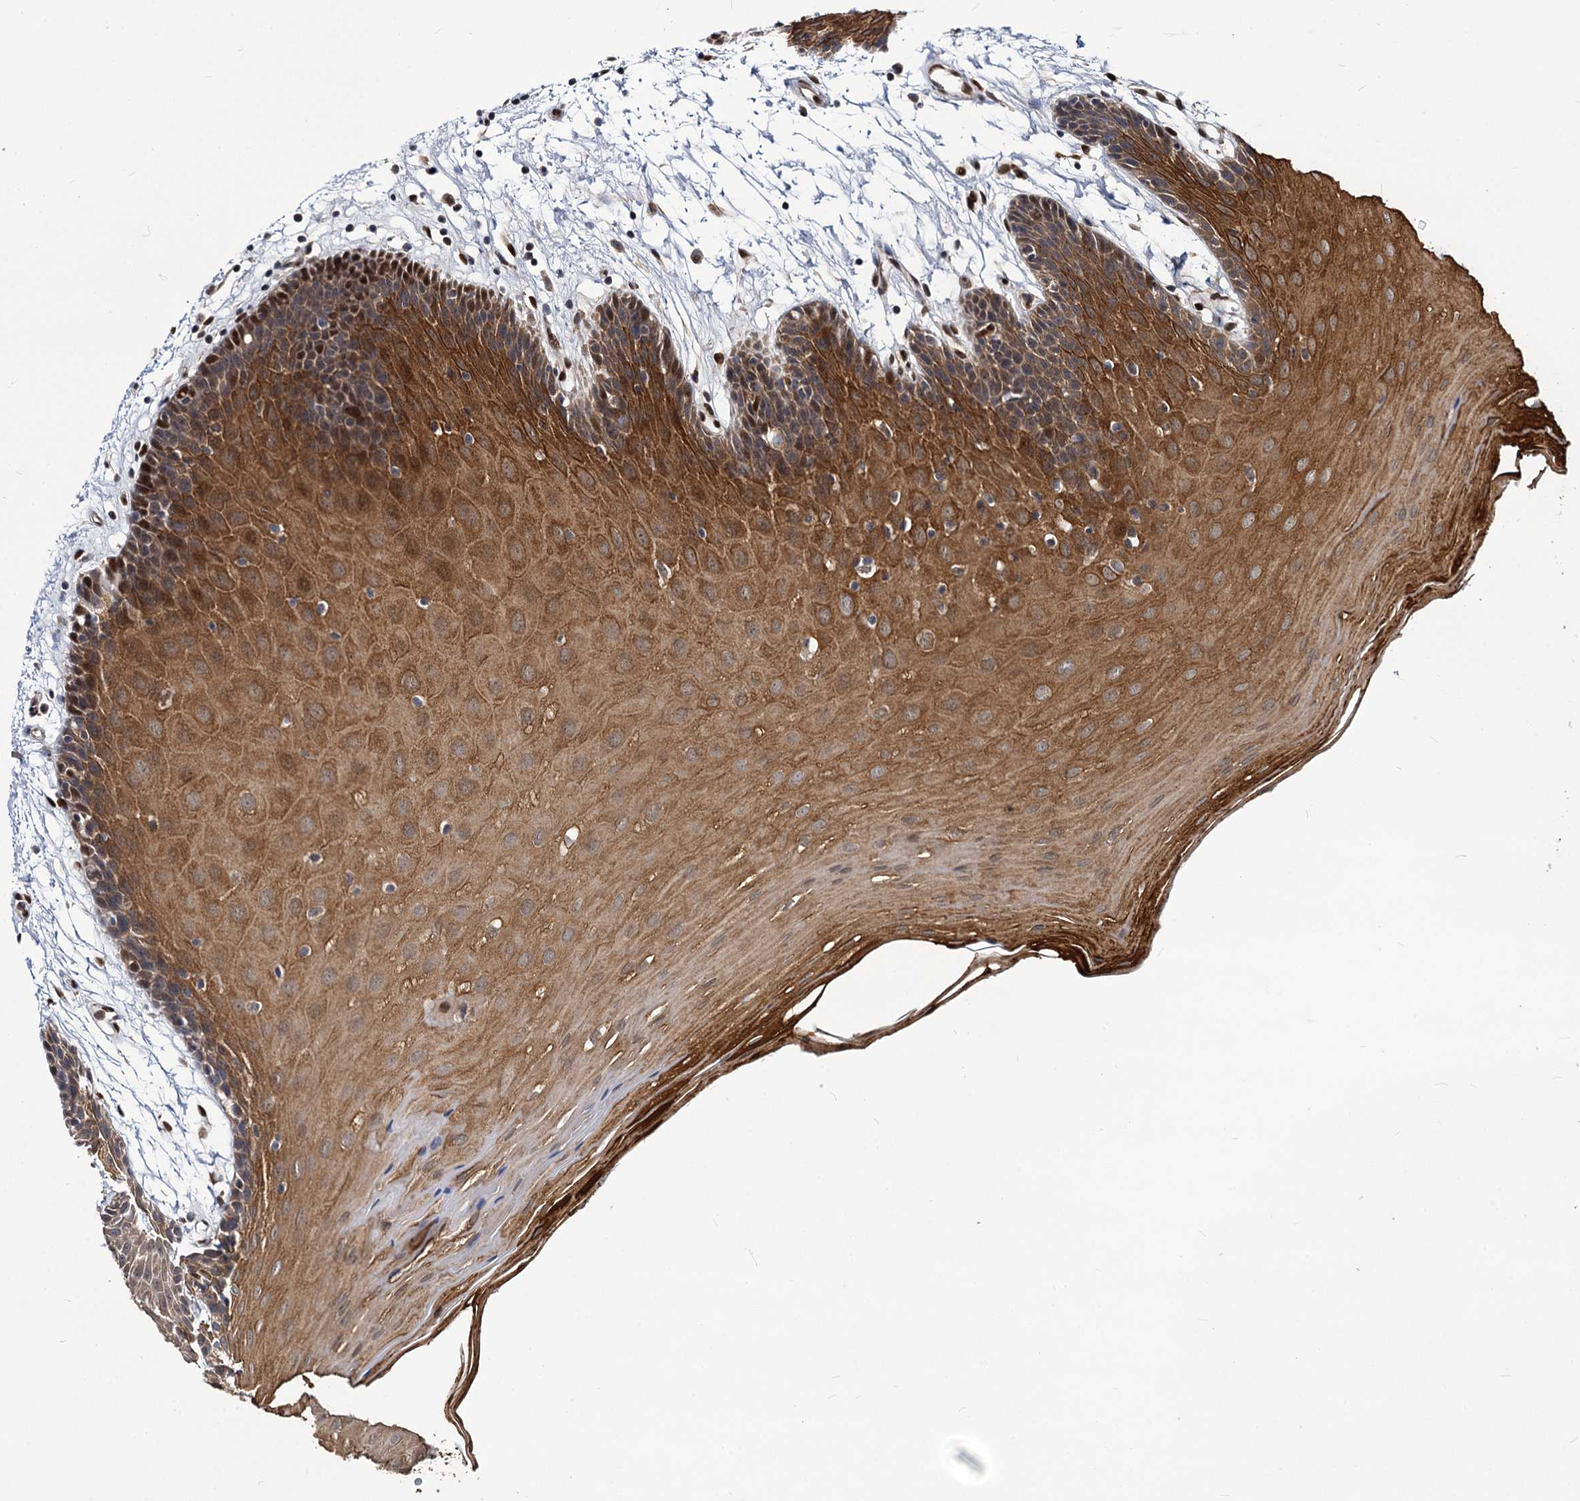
{"staining": {"intensity": "strong", "quantity": ">75%", "location": "cytoplasmic/membranous,nuclear"}, "tissue": "oral mucosa", "cell_type": "Squamous epithelial cells", "image_type": "normal", "snomed": [{"axis": "morphology", "description": "Normal tissue, NOS"}, {"axis": "topography", "description": "Skeletal muscle"}, {"axis": "topography", "description": "Oral tissue"}, {"axis": "topography", "description": "Salivary gland"}, {"axis": "topography", "description": "Peripheral nerve tissue"}], "caption": "Immunohistochemistry image of unremarkable oral mucosa: human oral mucosa stained using immunohistochemistry (IHC) exhibits high levels of strong protein expression localized specifically in the cytoplasmic/membranous,nuclear of squamous epithelial cells, appearing as a cytoplasmic/membranous,nuclear brown color.", "gene": "MAML2", "patient": {"sex": "male", "age": 54}}